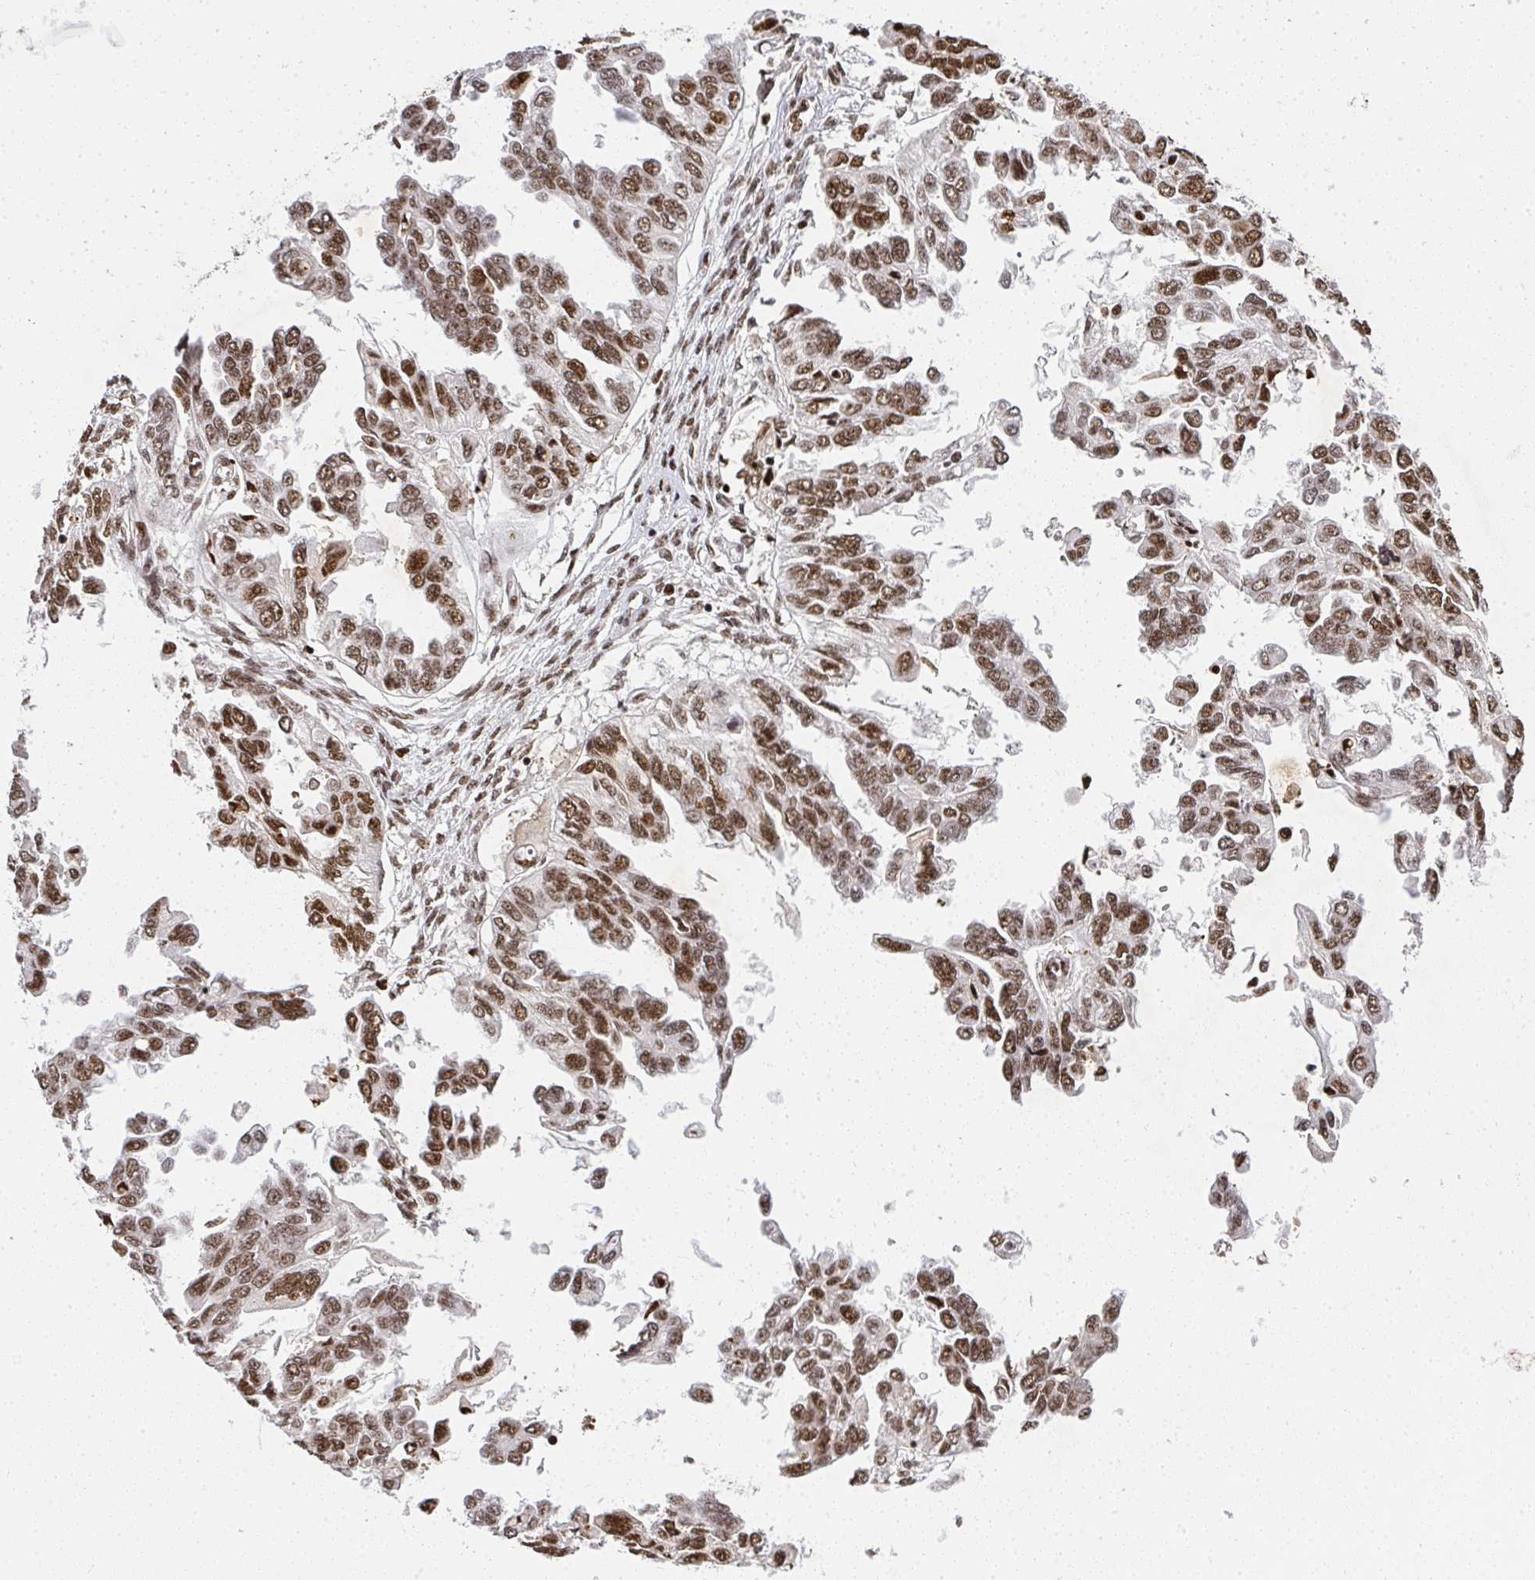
{"staining": {"intensity": "strong", "quantity": ">75%", "location": "nuclear"}, "tissue": "ovarian cancer", "cell_type": "Tumor cells", "image_type": "cancer", "snomed": [{"axis": "morphology", "description": "Cystadenocarcinoma, serous, NOS"}, {"axis": "topography", "description": "Ovary"}], "caption": "Immunohistochemical staining of human ovarian cancer (serous cystadenocarcinoma) shows strong nuclear protein positivity in about >75% of tumor cells. (Stains: DAB (3,3'-diaminobenzidine) in brown, nuclei in blue, Microscopy: brightfield microscopy at high magnification).", "gene": "U2AF1", "patient": {"sex": "female", "age": 53}}